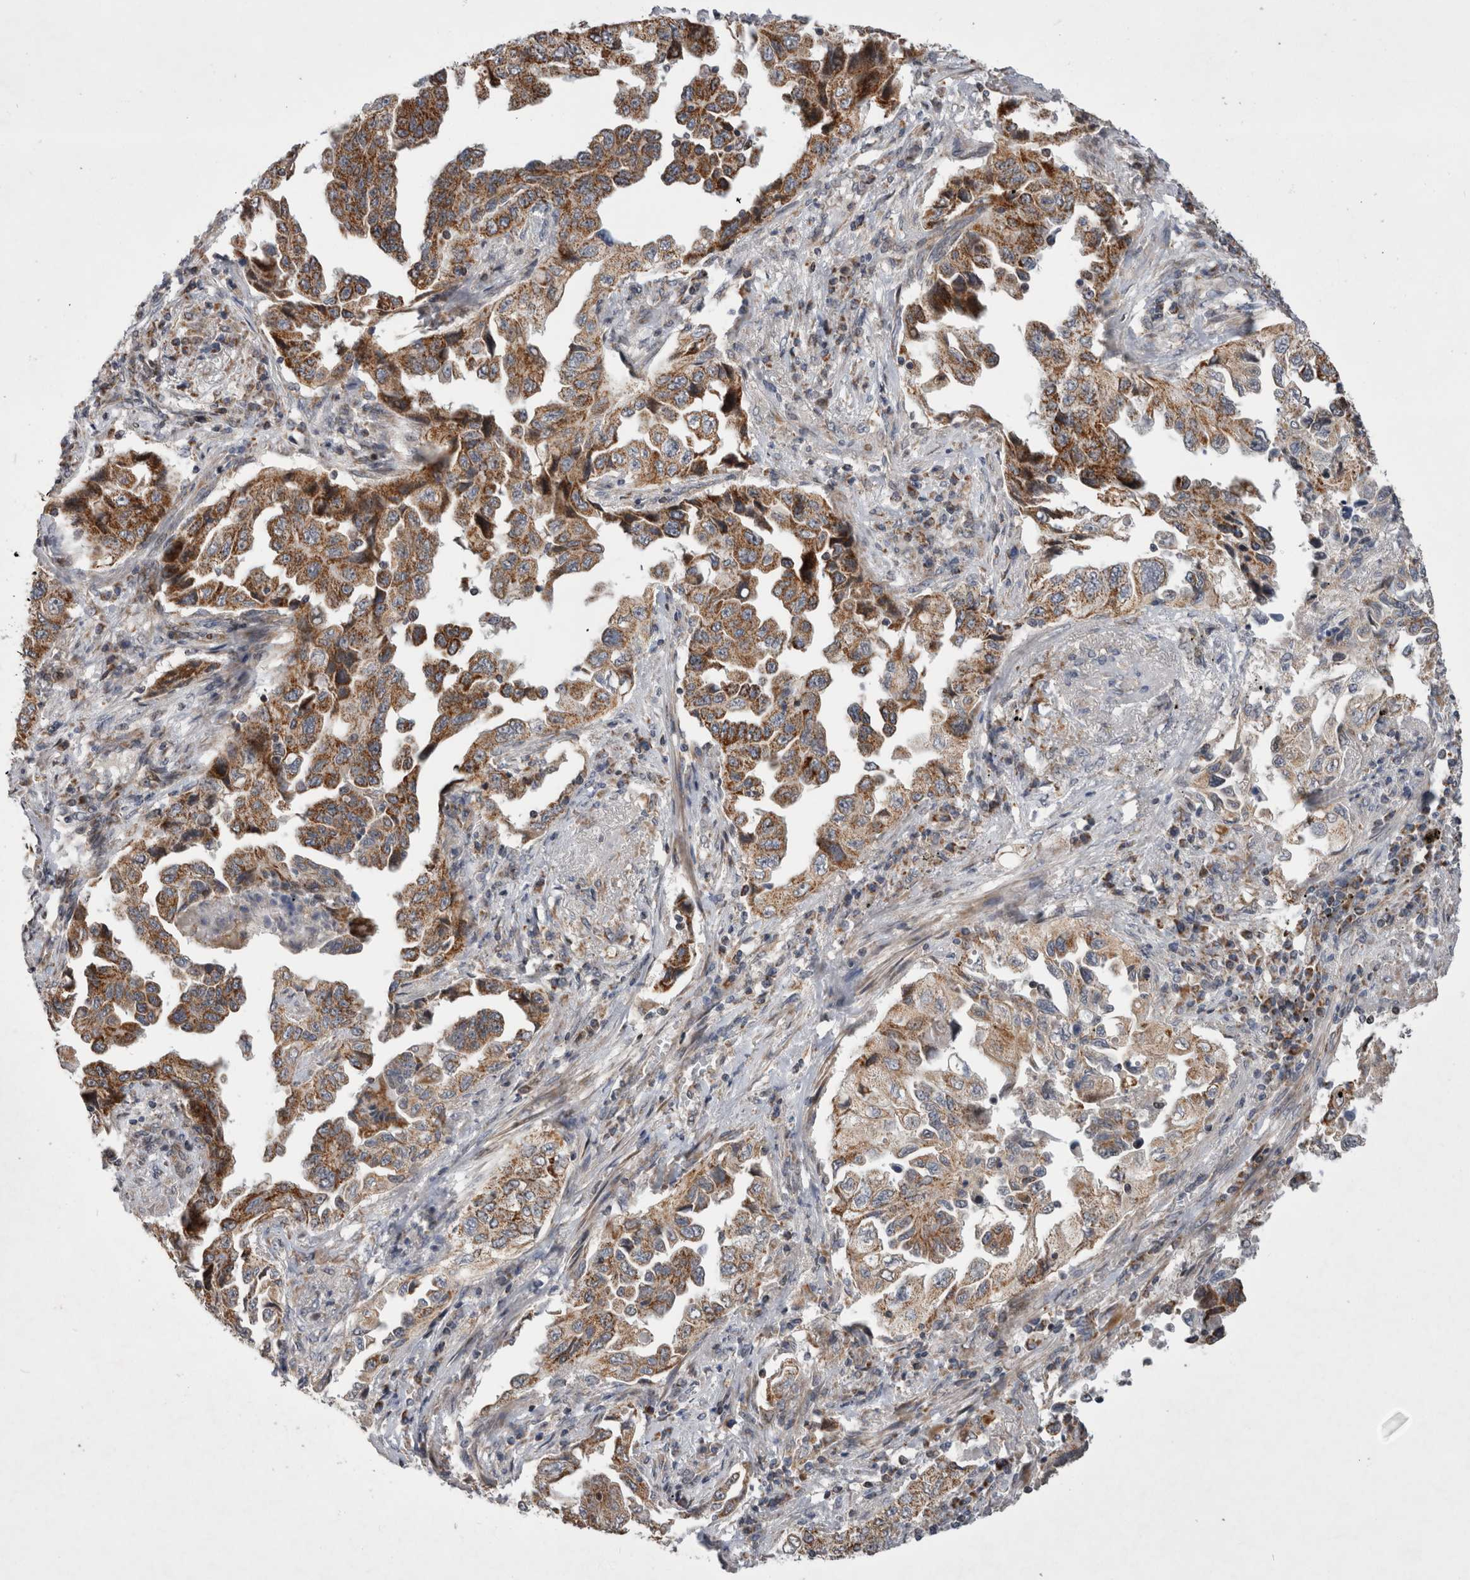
{"staining": {"intensity": "moderate", "quantity": ">75%", "location": "cytoplasmic/membranous"}, "tissue": "lung cancer", "cell_type": "Tumor cells", "image_type": "cancer", "snomed": [{"axis": "morphology", "description": "Adenocarcinoma, NOS"}, {"axis": "topography", "description": "Lung"}], "caption": "There is medium levels of moderate cytoplasmic/membranous positivity in tumor cells of lung cancer, as demonstrated by immunohistochemical staining (brown color).", "gene": "MRPL37", "patient": {"sex": "female", "age": 51}}